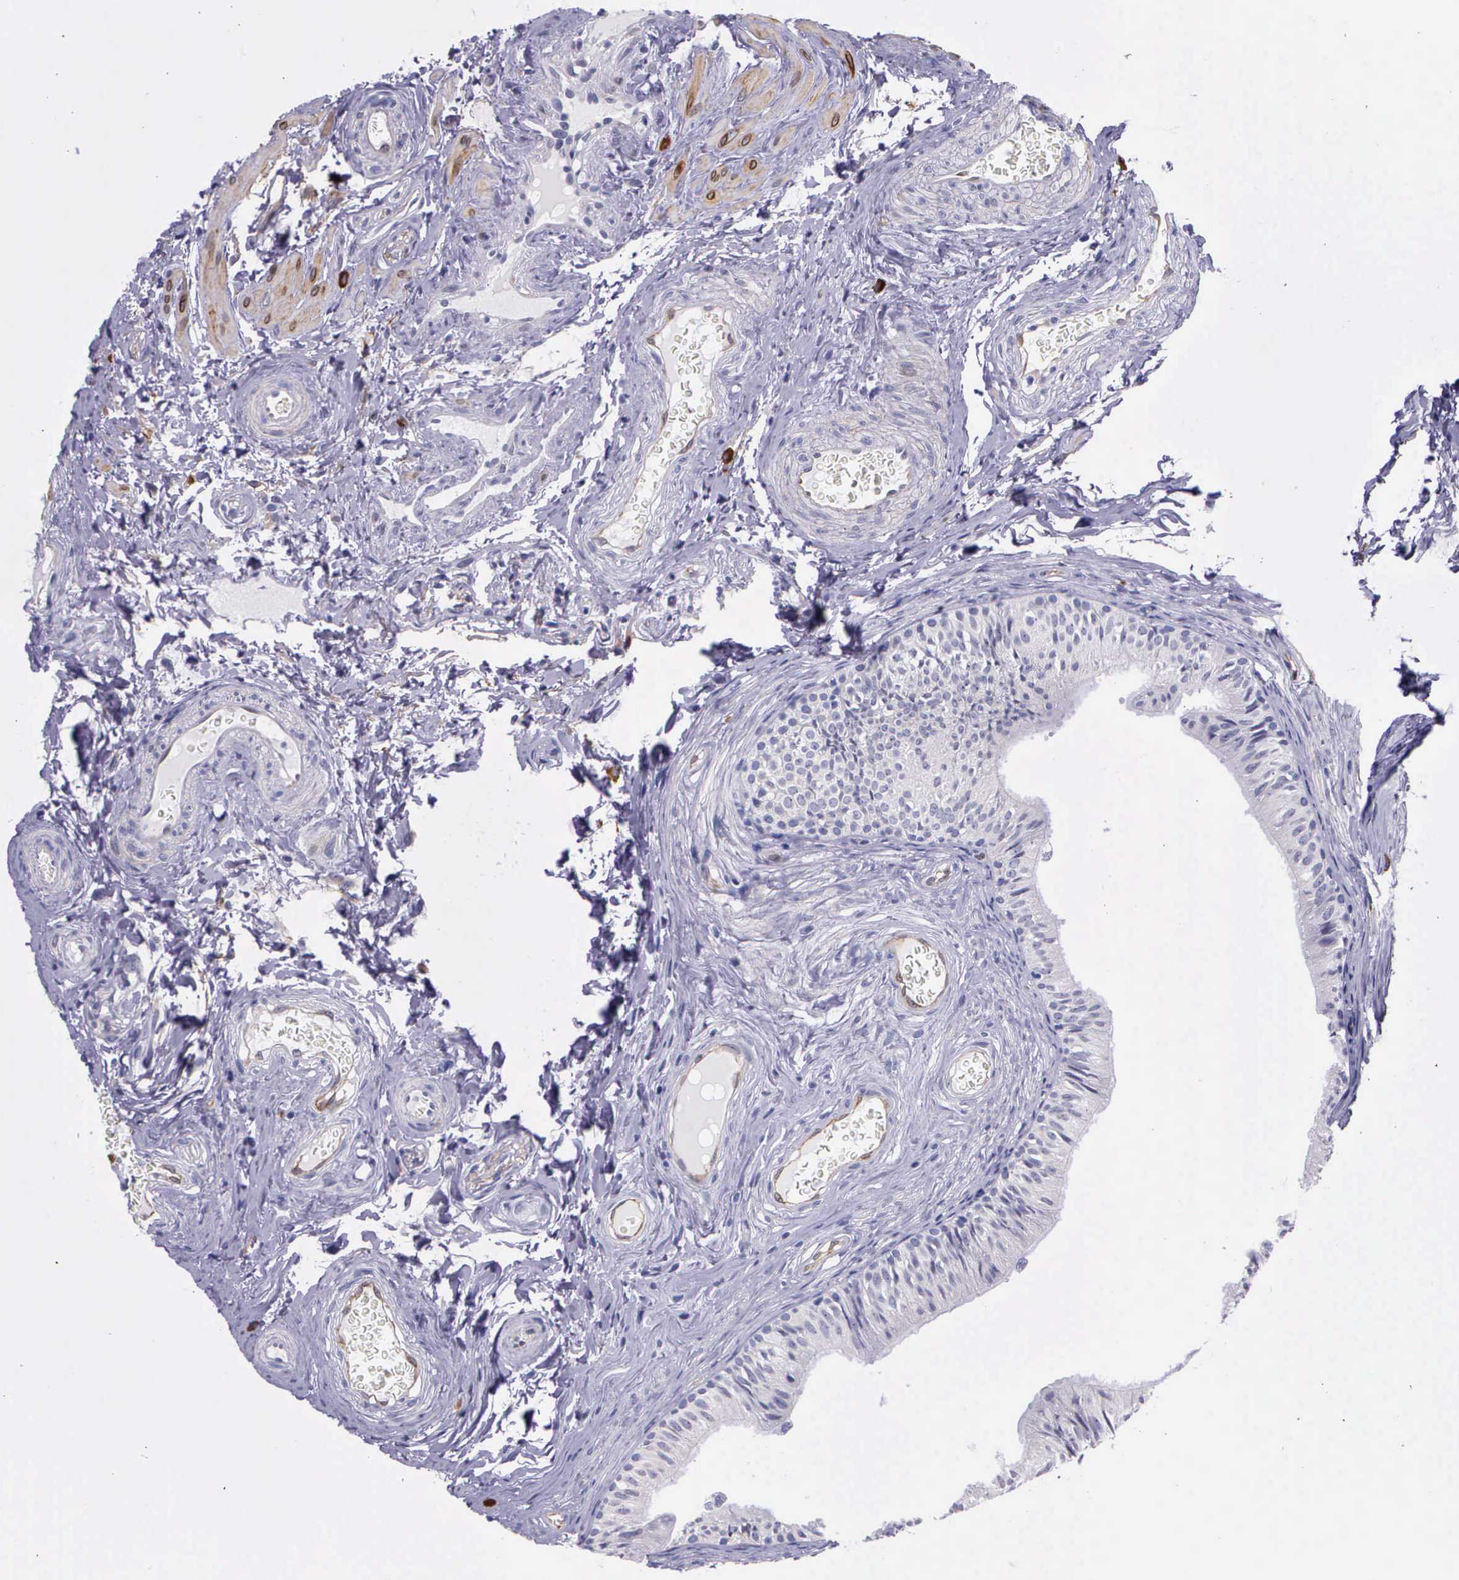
{"staining": {"intensity": "negative", "quantity": "none", "location": "none"}, "tissue": "epididymis", "cell_type": "Glandular cells", "image_type": "normal", "snomed": [{"axis": "morphology", "description": "Normal tissue, NOS"}, {"axis": "topography", "description": "Epididymis"}], "caption": "Immunohistochemistry (IHC) image of normal epididymis: human epididymis stained with DAB exhibits no significant protein staining in glandular cells.", "gene": "AHNAK2", "patient": {"sex": "male", "age": 23}}